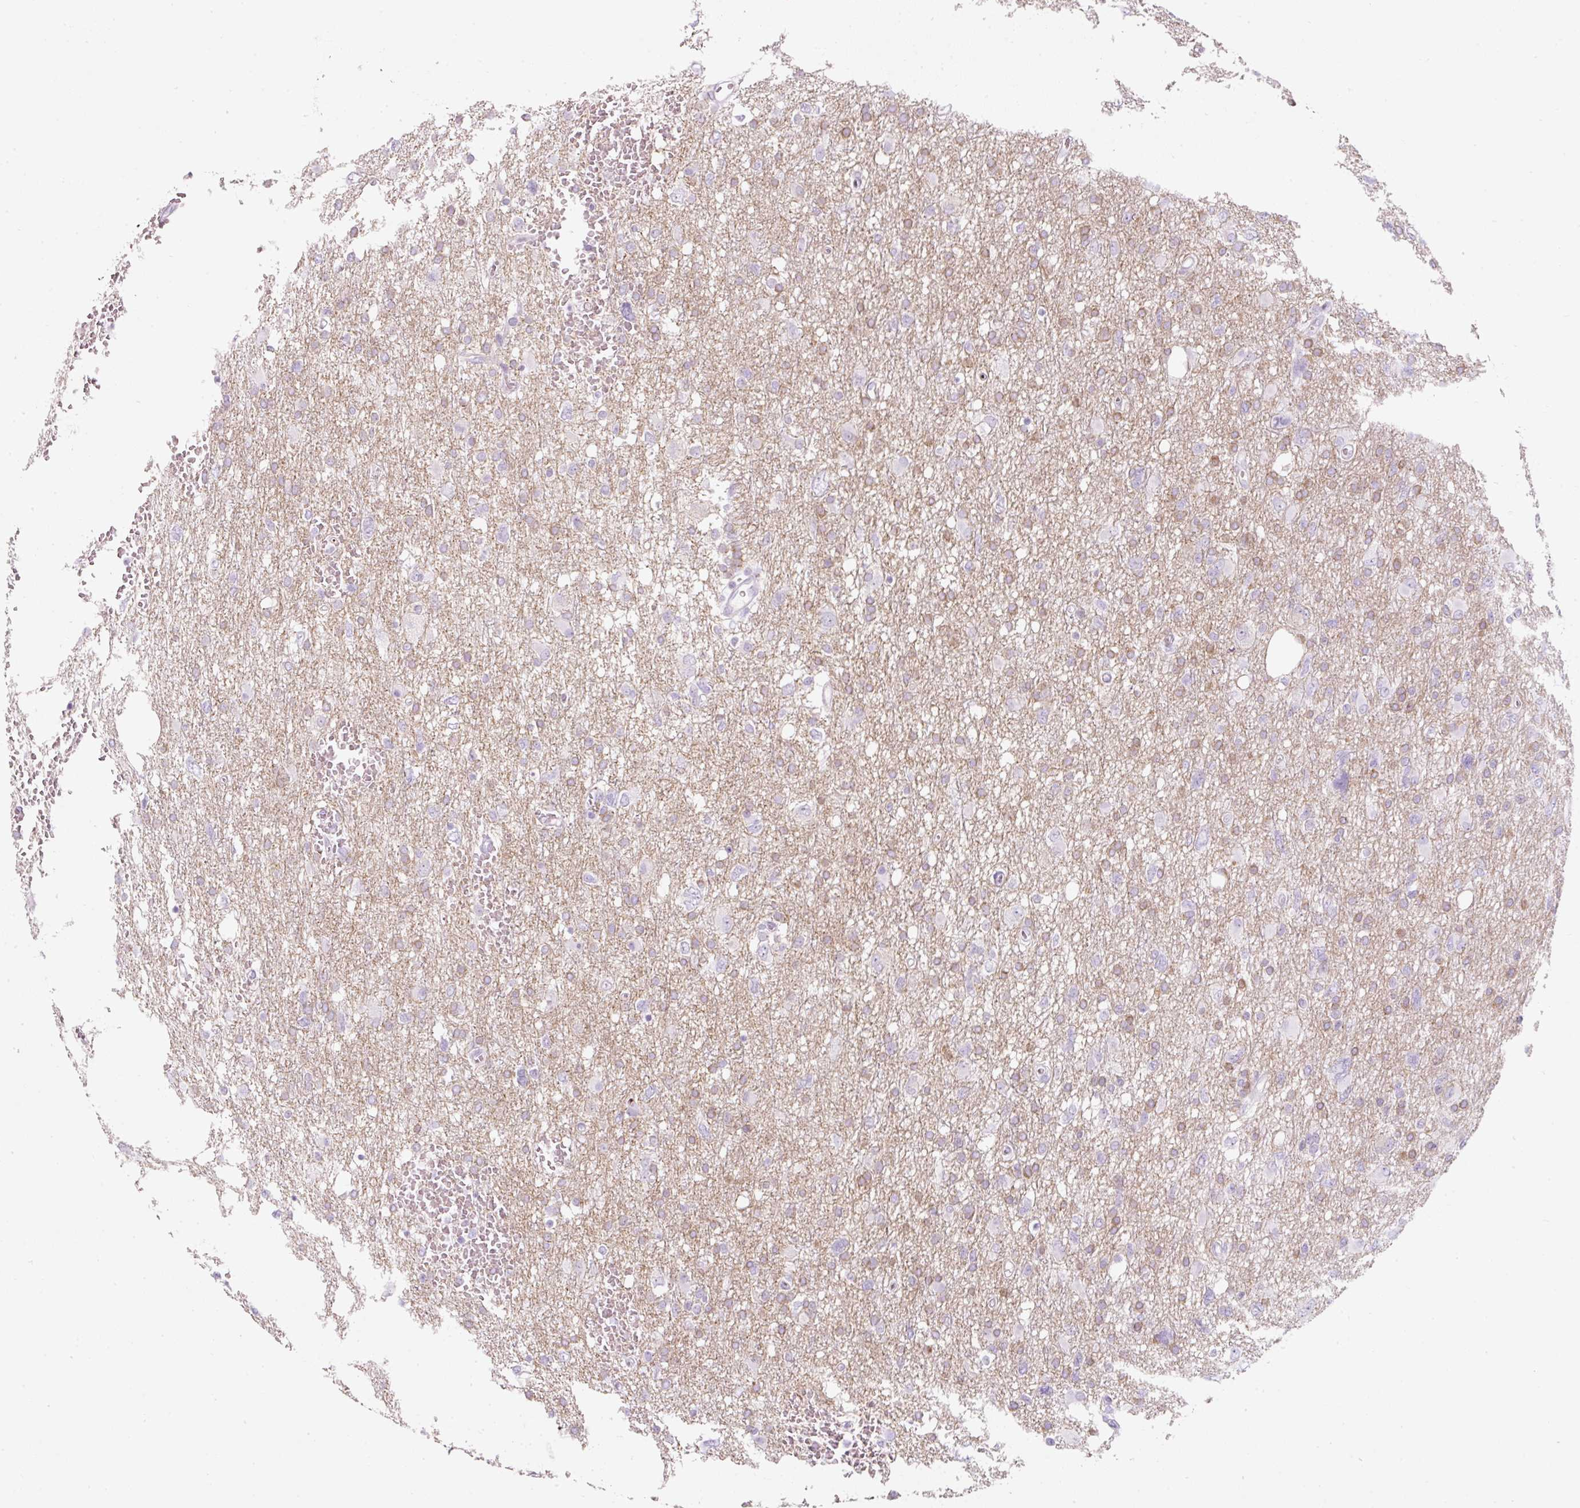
{"staining": {"intensity": "weak", "quantity": "25%-75%", "location": "cytoplasmic/membranous"}, "tissue": "glioma", "cell_type": "Tumor cells", "image_type": "cancer", "snomed": [{"axis": "morphology", "description": "Glioma, malignant, High grade"}, {"axis": "topography", "description": "Brain"}], "caption": "Immunohistochemical staining of human glioma reveals low levels of weak cytoplasmic/membranous expression in about 25%-75% of tumor cells. Using DAB (brown) and hematoxylin (blue) stains, captured at high magnification using brightfield microscopy.", "gene": "PF4V1", "patient": {"sex": "male", "age": 61}}